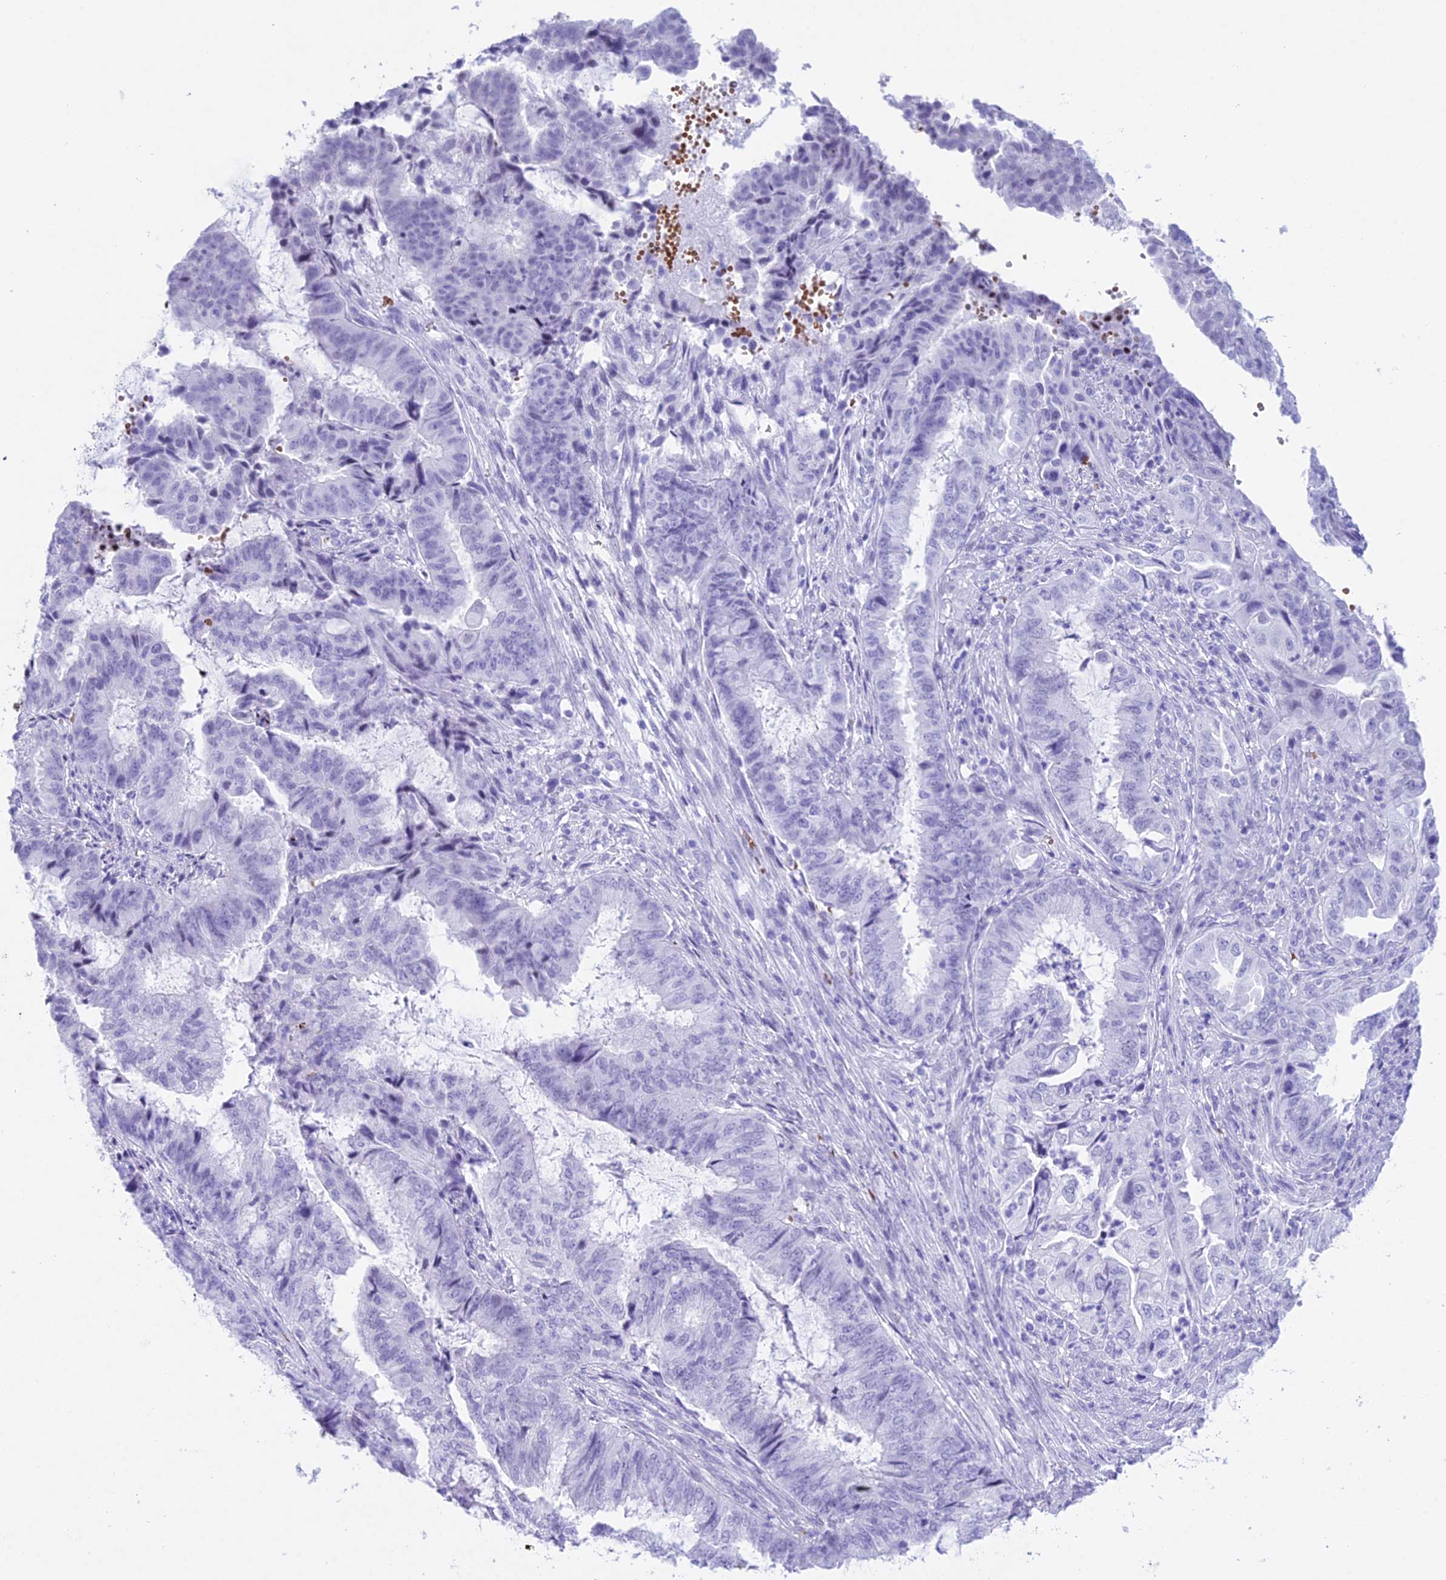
{"staining": {"intensity": "negative", "quantity": "none", "location": "none"}, "tissue": "endometrial cancer", "cell_type": "Tumor cells", "image_type": "cancer", "snomed": [{"axis": "morphology", "description": "Adenocarcinoma, NOS"}, {"axis": "topography", "description": "Endometrium"}], "caption": "Tumor cells are negative for protein expression in human endometrial cancer (adenocarcinoma).", "gene": "RNPS1", "patient": {"sex": "female", "age": 51}}